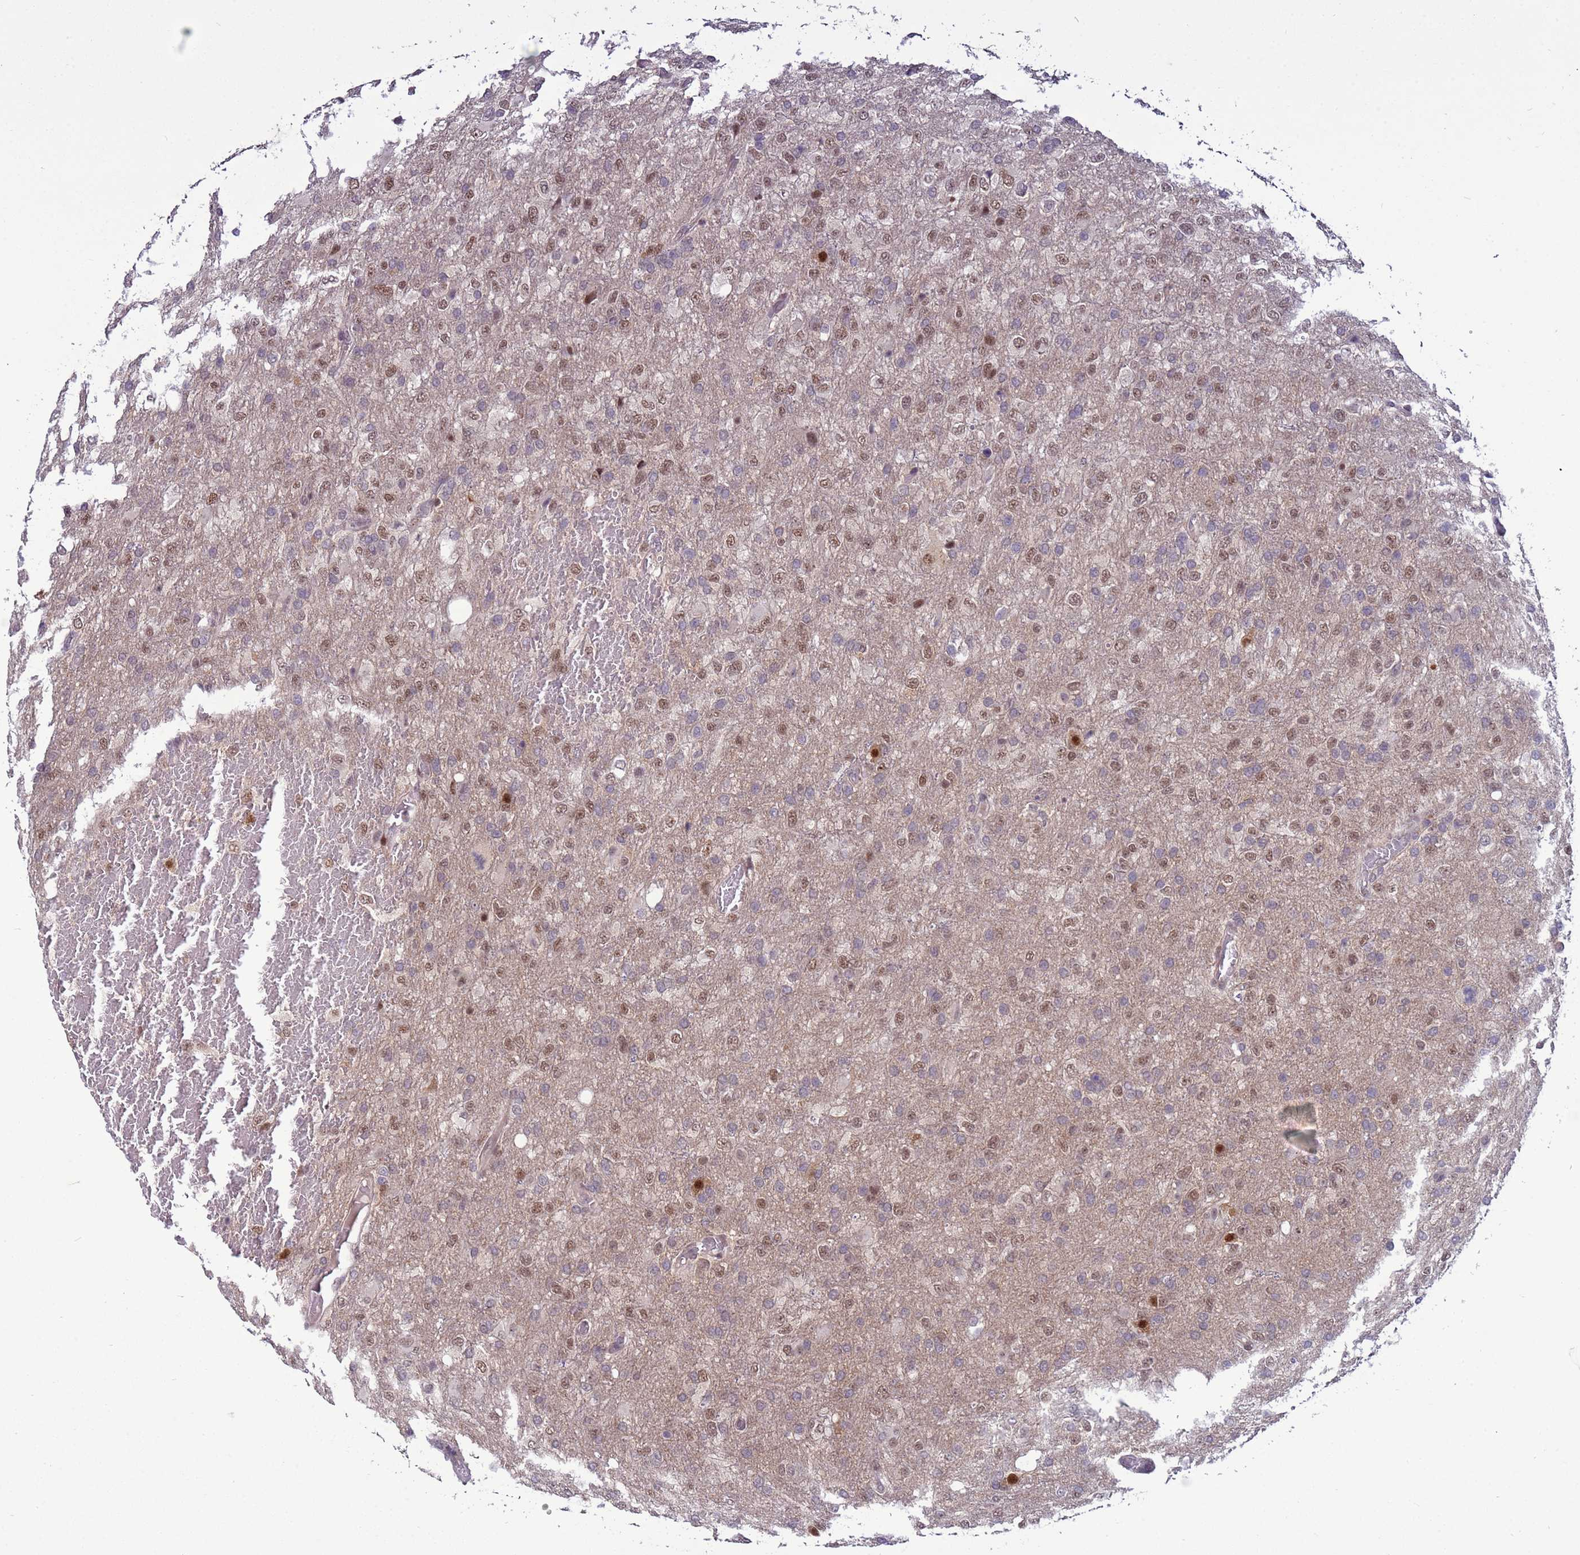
{"staining": {"intensity": "moderate", "quantity": "25%-75%", "location": "nuclear"}, "tissue": "glioma", "cell_type": "Tumor cells", "image_type": "cancer", "snomed": [{"axis": "morphology", "description": "Glioma, malignant, High grade"}, {"axis": "topography", "description": "Brain"}], "caption": "Immunohistochemical staining of human malignant glioma (high-grade) reveals moderate nuclear protein staining in about 25%-75% of tumor cells. (brown staining indicates protein expression, while blue staining denotes nuclei).", "gene": "SHC3", "patient": {"sex": "female", "age": 74}}